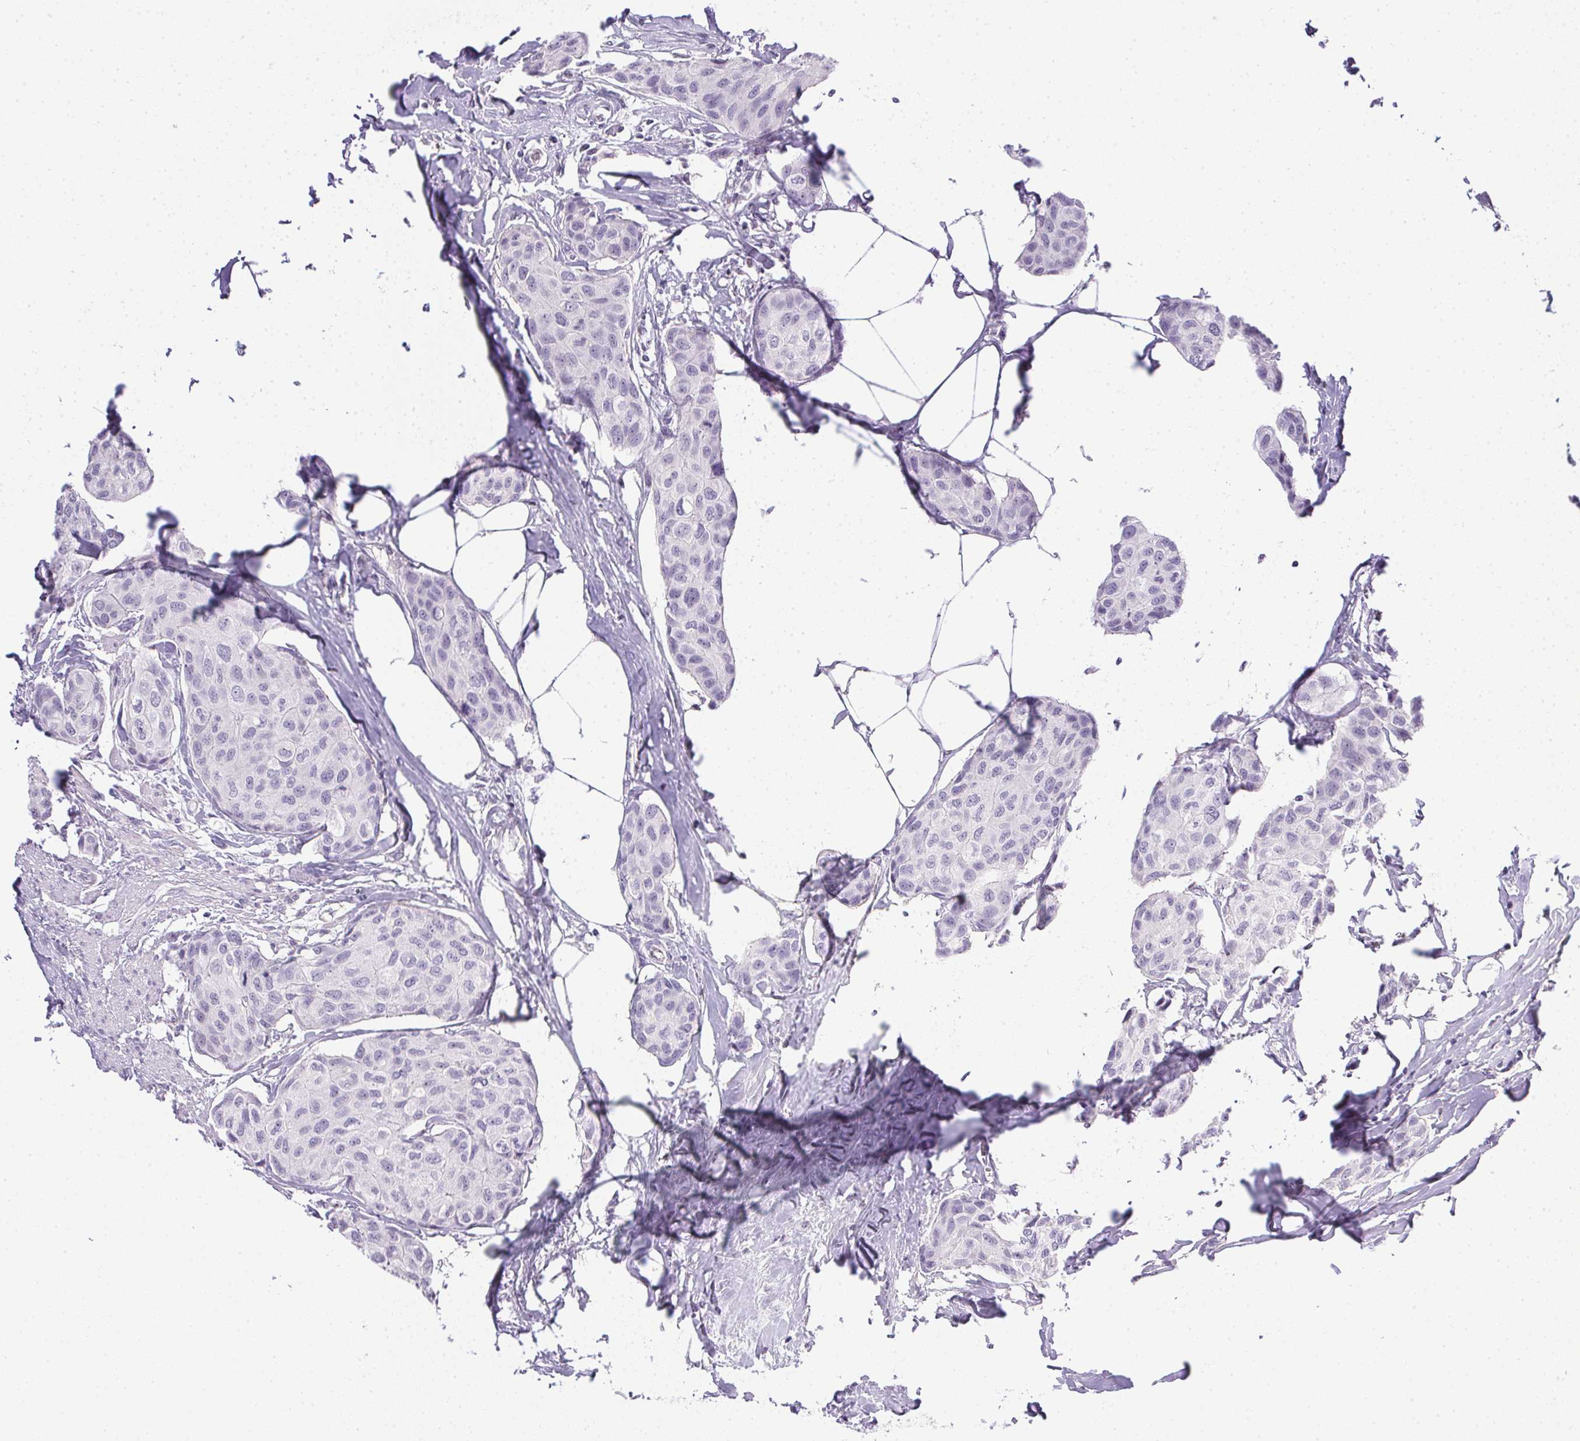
{"staining": {"intensity": "negative", "quantity": "none", "location": "none"}, "tissue": "breast cancer", "cell_type": "Tumor cells", "image_type": "cancer", "snomed": [{"axis": "morphology", "description": "Duct carcinoma"}, {"axis": "topography", "description": "Breast"}], "caption": "High power microscopy micrograph of an immunohistochemistry (IHC) image of invasive ductal carcinoma (breast), revealing no significant staining in tumor cells.", "gene": "PRL", "patient": {"sex": "female", "age": 80}}